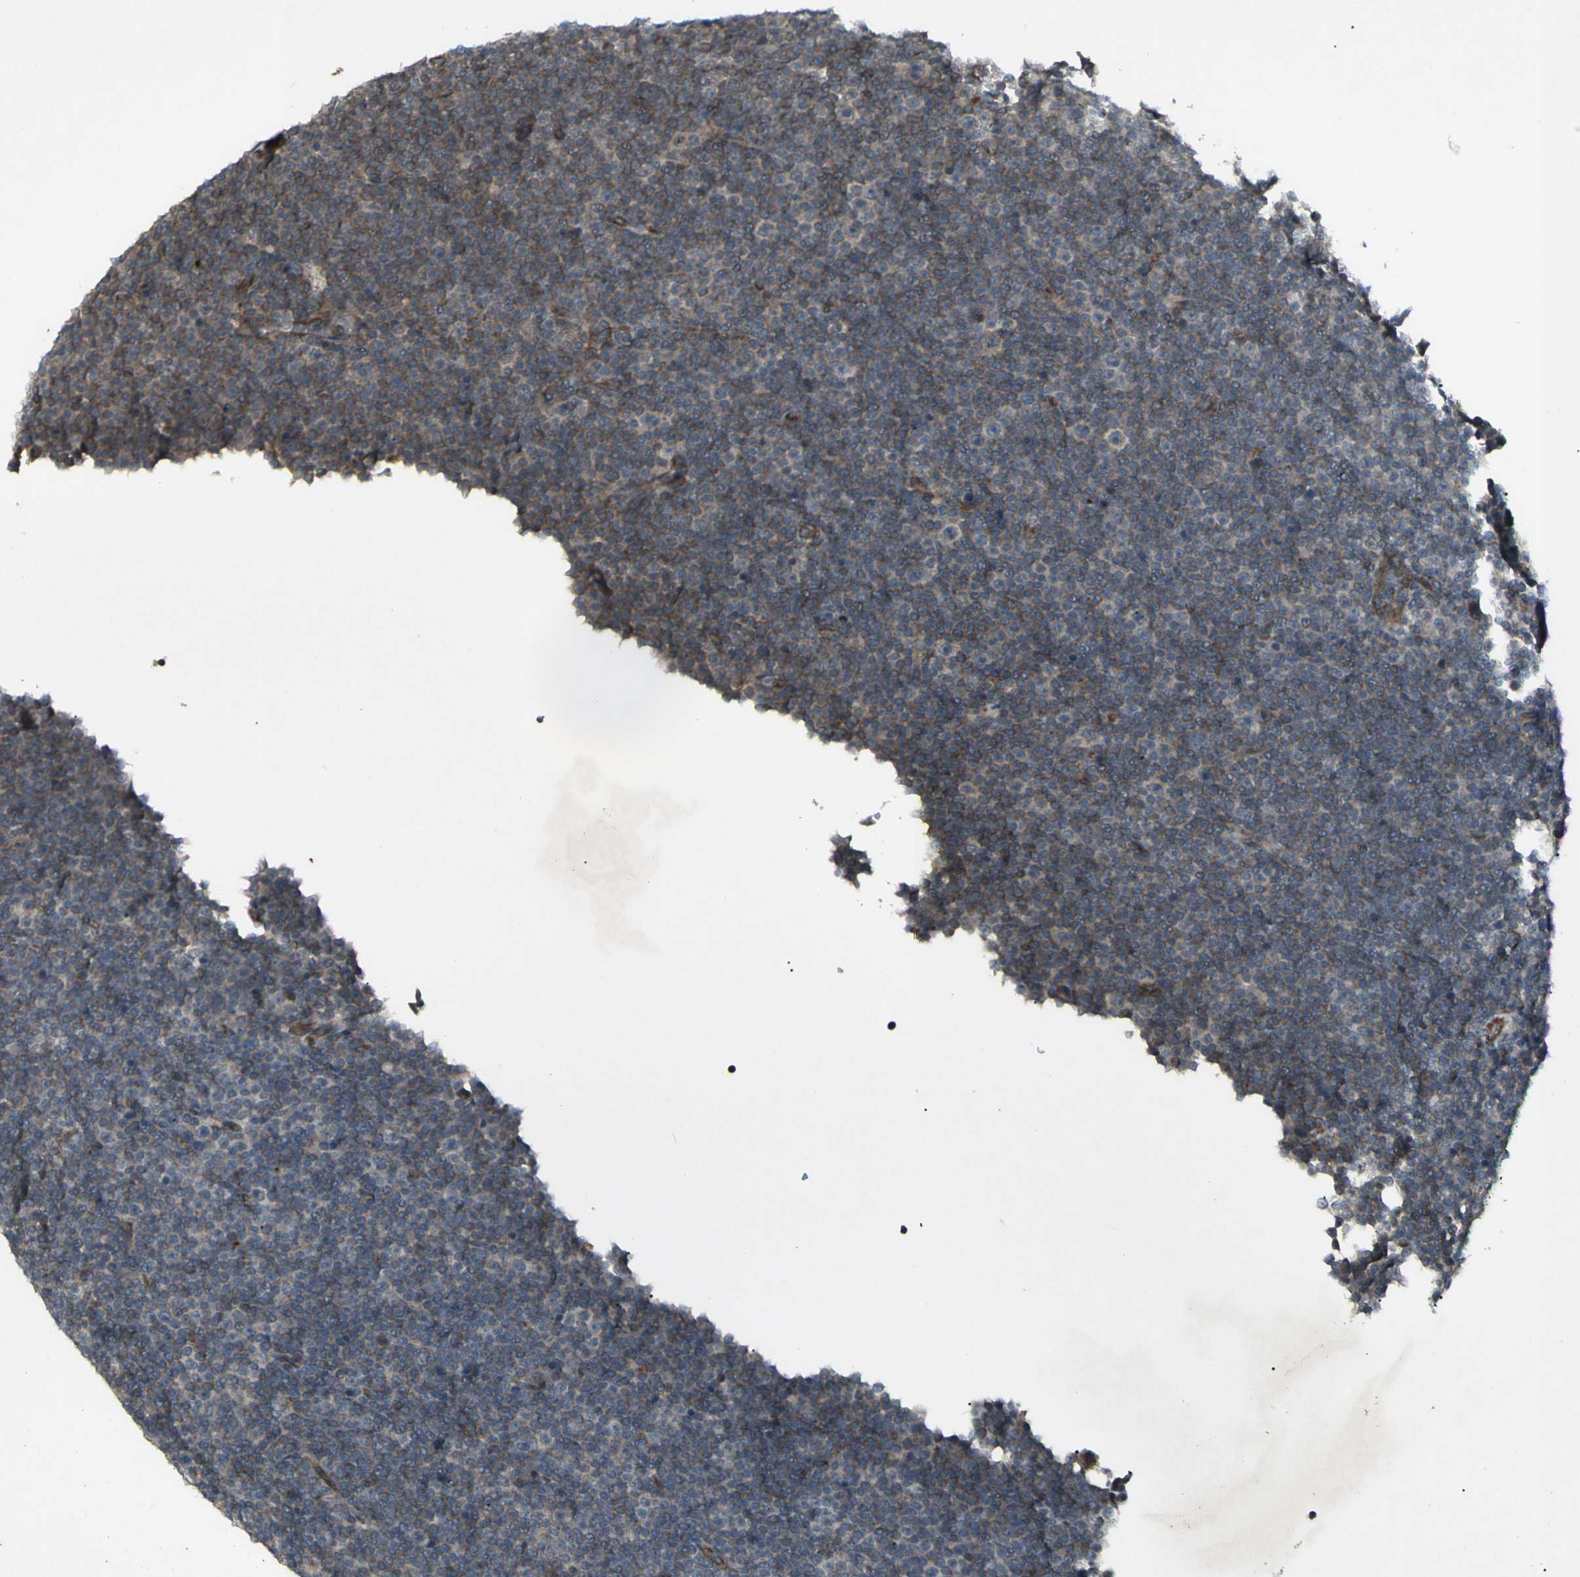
{"staining": {"intensity": "negative", "quantity": "none", "location": "none"}, "tissue": "lymphoma", "cell_type": "Tumor cells", "image_type": "cancer", "snomed": [{"axis": "morphology", "description": "Malignant lymphoma, non-Hodgkin's type, Low grade"}, {"axis": "topography", "description": "Lymph node"}], "caption": "Tumor cells show no significant staining in malignant lymphoma, non-Hodgkin's type (low-grade).", "gene": "JAG1", "patient": {"sex": "female", "age": 67}}